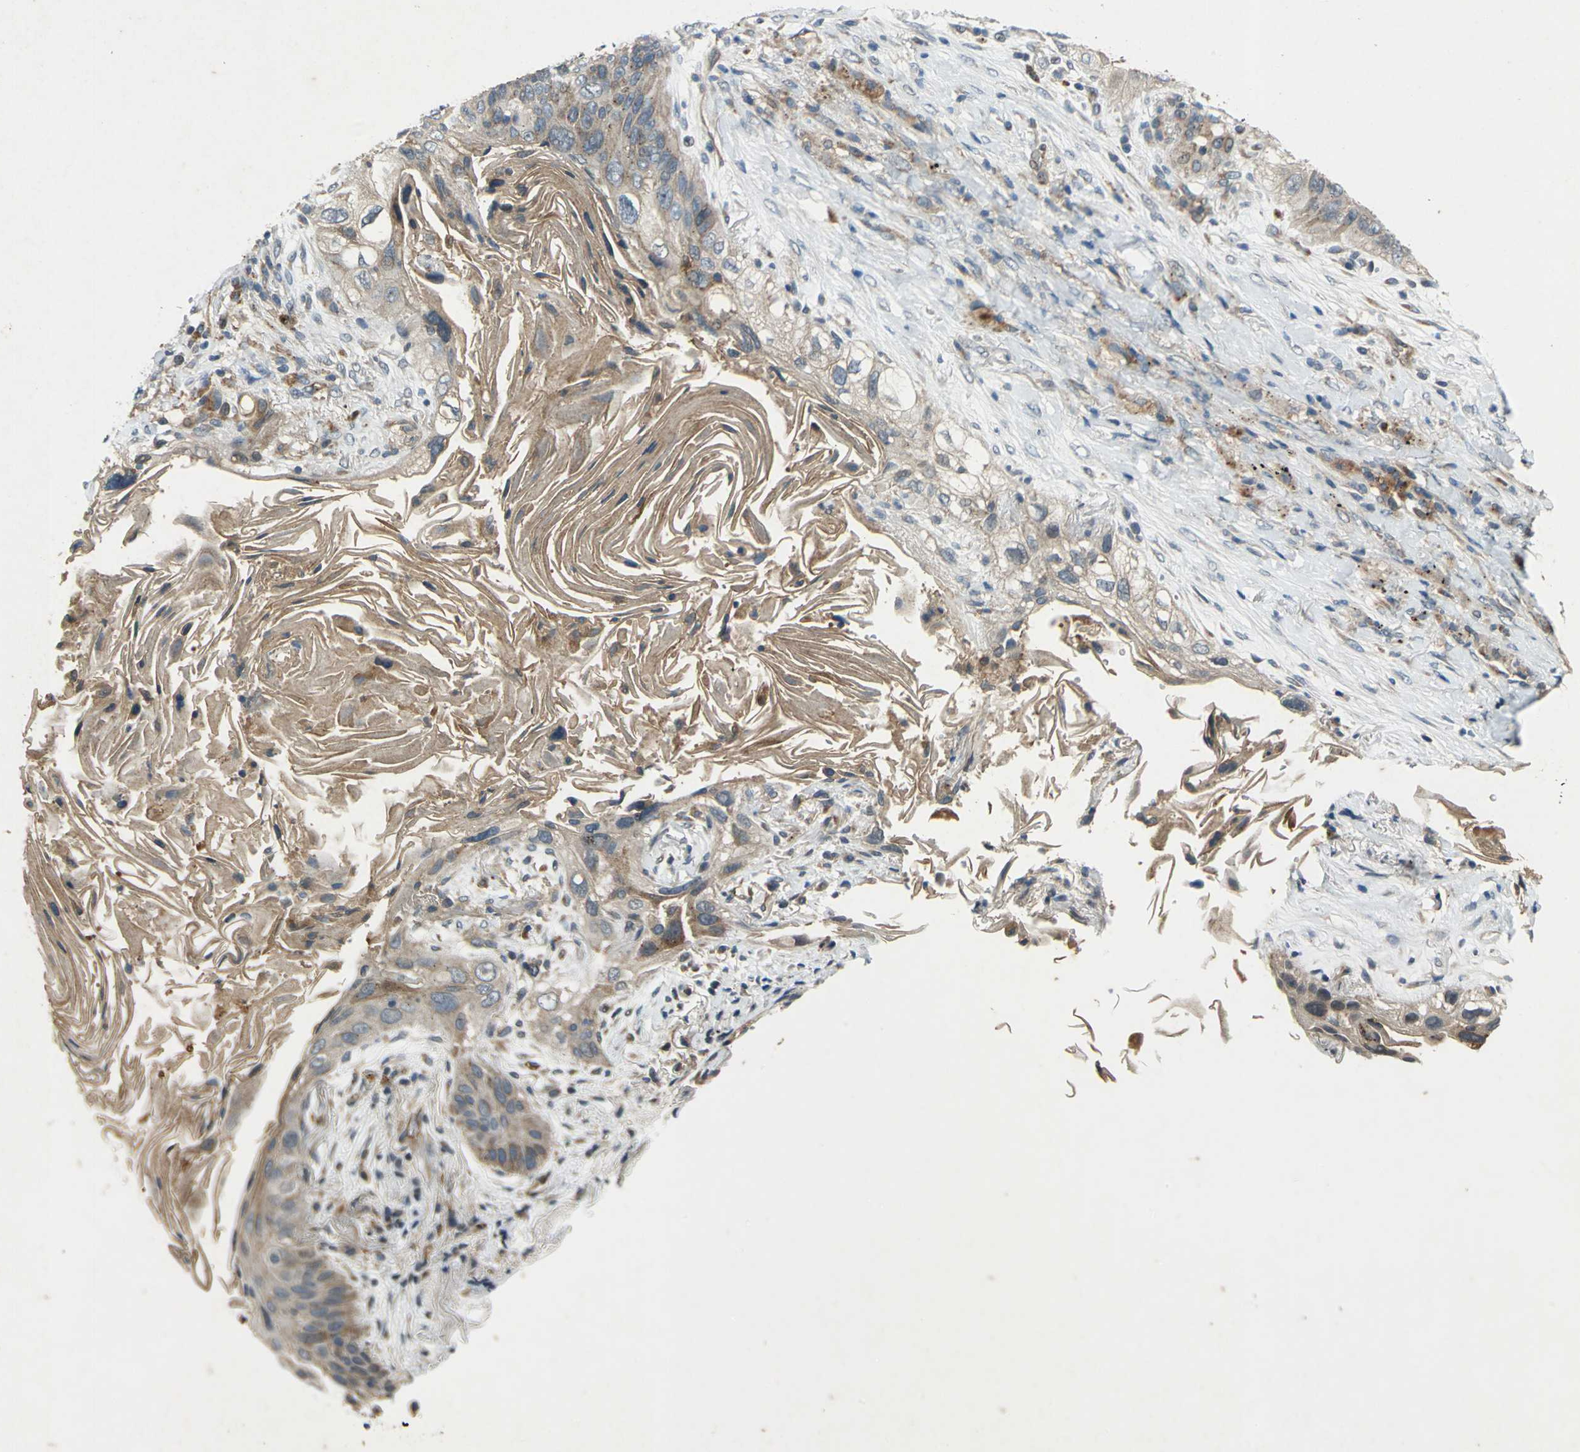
{"staining": {"intensity": "moderate", "quantity": ">75%", "location": "cytoplasmic/membranous"}, "tissue": "lung cancer", "cell_type": "Tumor cells", "image_type": "cancer", "snomed": [{"axis": "morphology", "description": "Squamous cell carcinoma, NOS"}, {"axis": "topography", "description": "Lung"}], "caption": "Immunohistochemical staining of human lung squamous cell carcinoma exhibits medium levels of moderate cytoplasmic/membranous positivity in approximately >75% of tumor cells. (DAB (3,3'-diaminobenzidine) IHC, brown staining for protein, blue staining for nuclei).", "gene": "EMCN", "patient": {"sex": "female", "age": 67}}